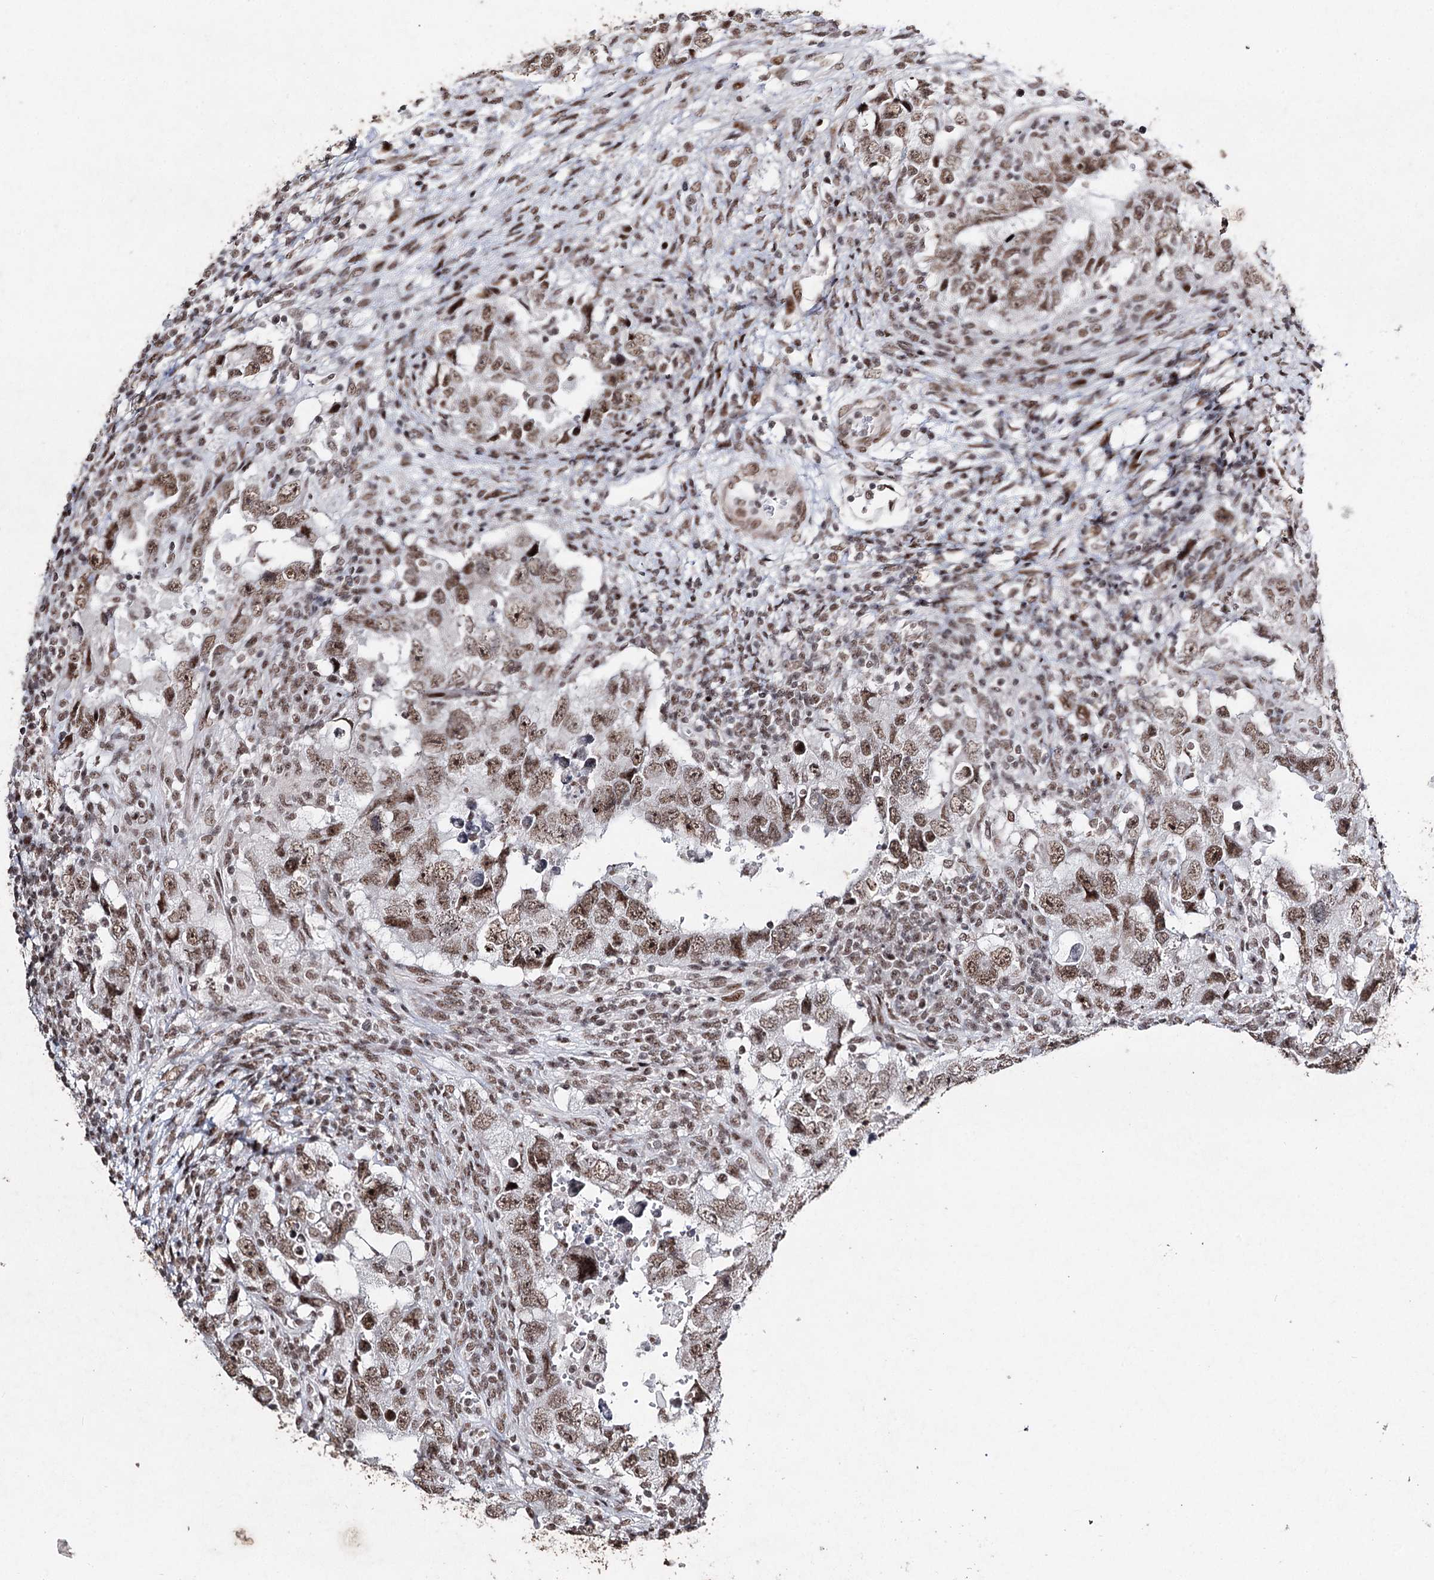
{"staining": {"intensity": "moderate", "quantity": ">75%", "location": "nuclear"}, "tissue": "testis cancer", "cell_type": "Tumor cells", "image_type": "cancer", "snomed": [{"axis": "morphology", "description": "Carcinoma, Embryonal, NOS"}, {"axis": "topography", "description": "Testis"}], "caption": "Testis embryonal carcinoma stained for a protein (brown) demonstrates moderate nuclear positive positivity in approximately >75% of tumor cells.", "gene": "PDCD4", "patient": {"sex": "male", "age": 26}}